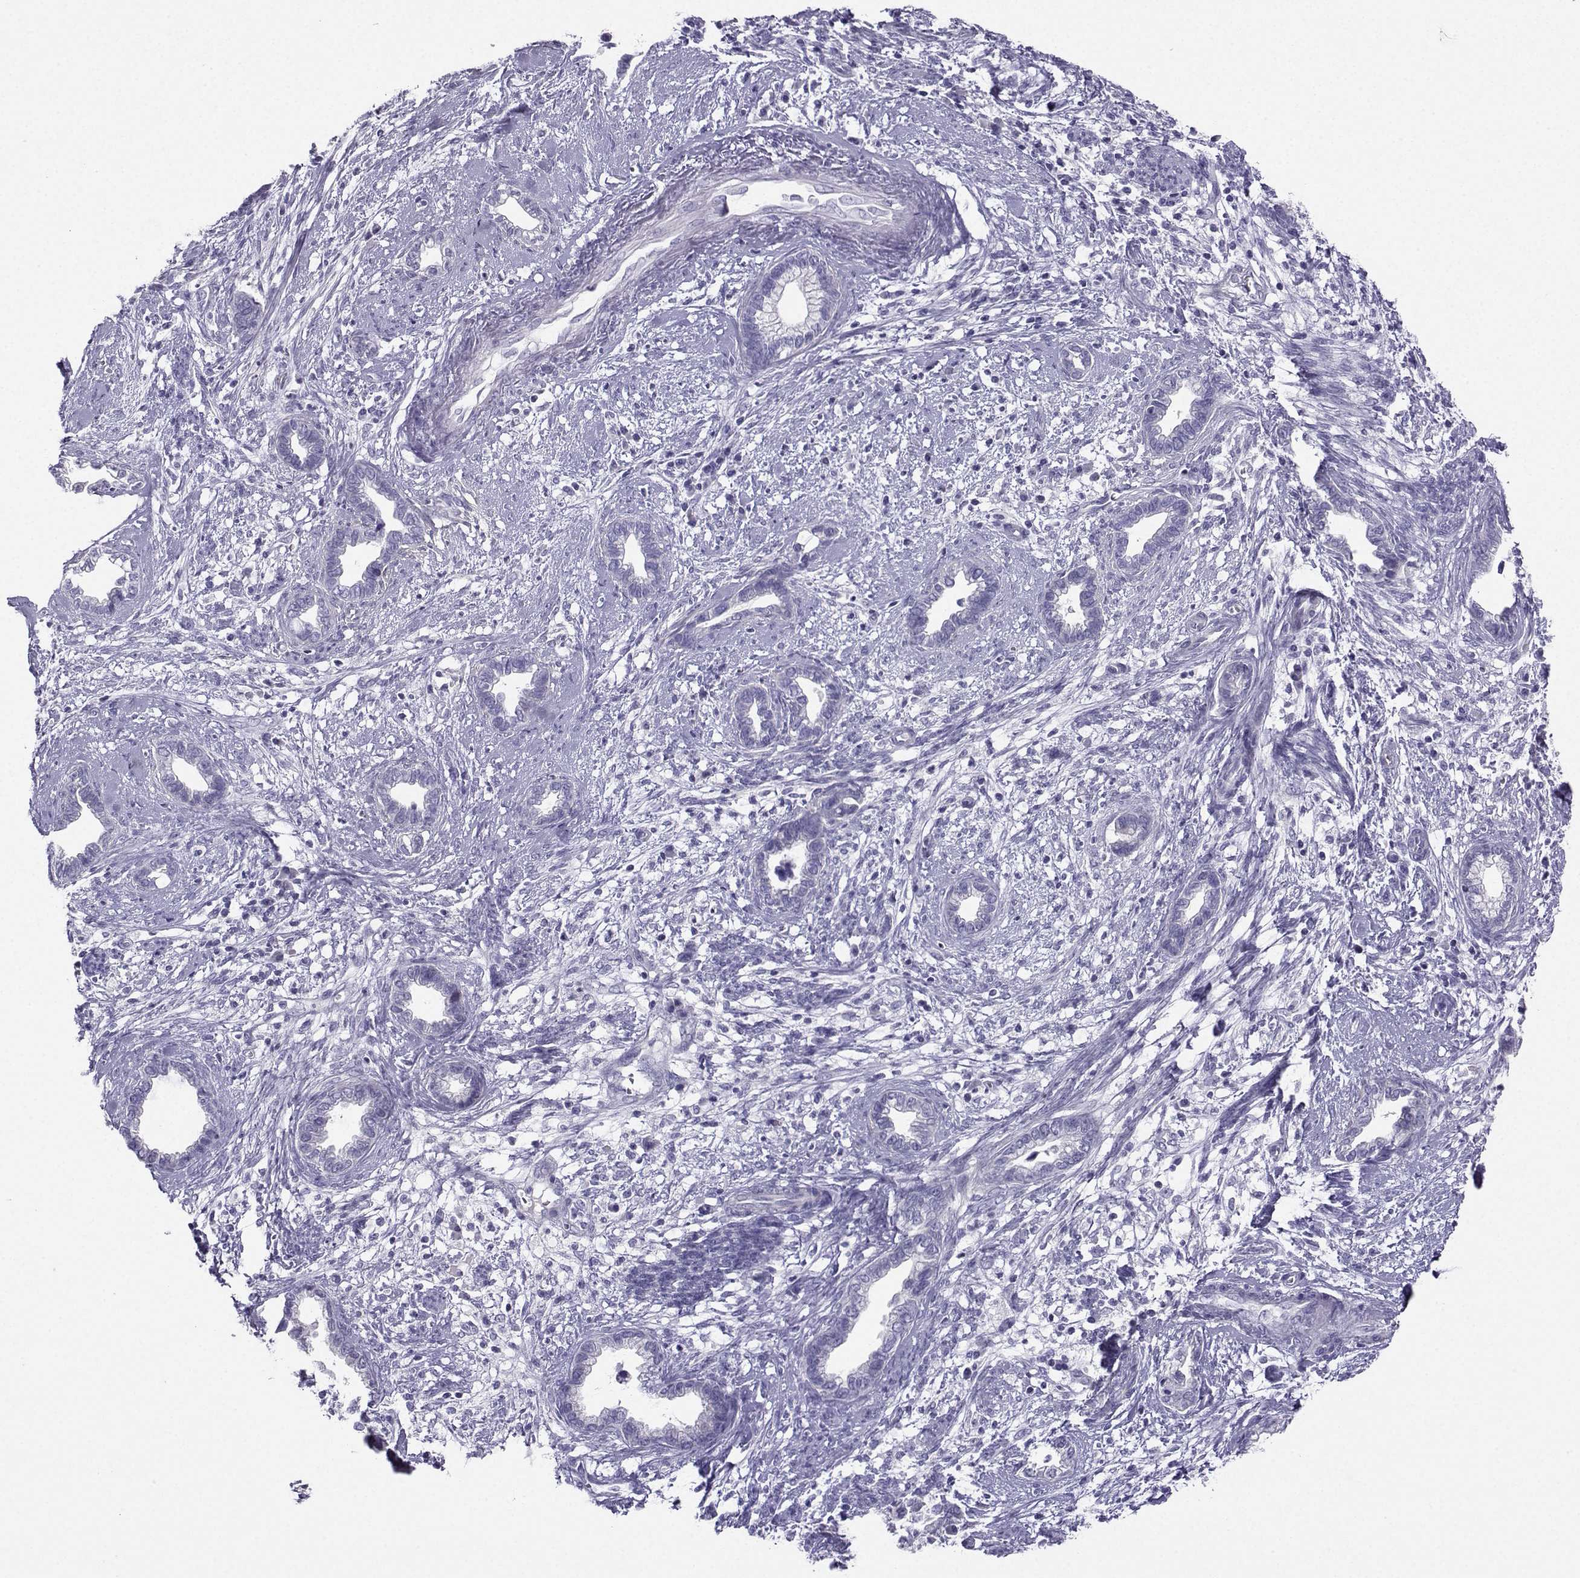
{"staining": {"intensity": "negative", "quantity": "none", "location": "none"}, "tissue": "cervical cancer", "cell_type": "Tumor cells", "image_type": "cancer", "snomed": [{"axis": "morphology", "description": "Adenocarcinoma, NOS"}, {"axis": "topography", "description": "Cervix"}], "caption": "Immunohistochemistry micrograph of neoplastic tissue: human adenocarcinoma (cervical) stained with DAB (3,3'-diaminobenzidine) demonstrates no significant protein staining in tumor cells.", "gene": "FBXO24", "patient": {"sex": "female", "age": 62}}